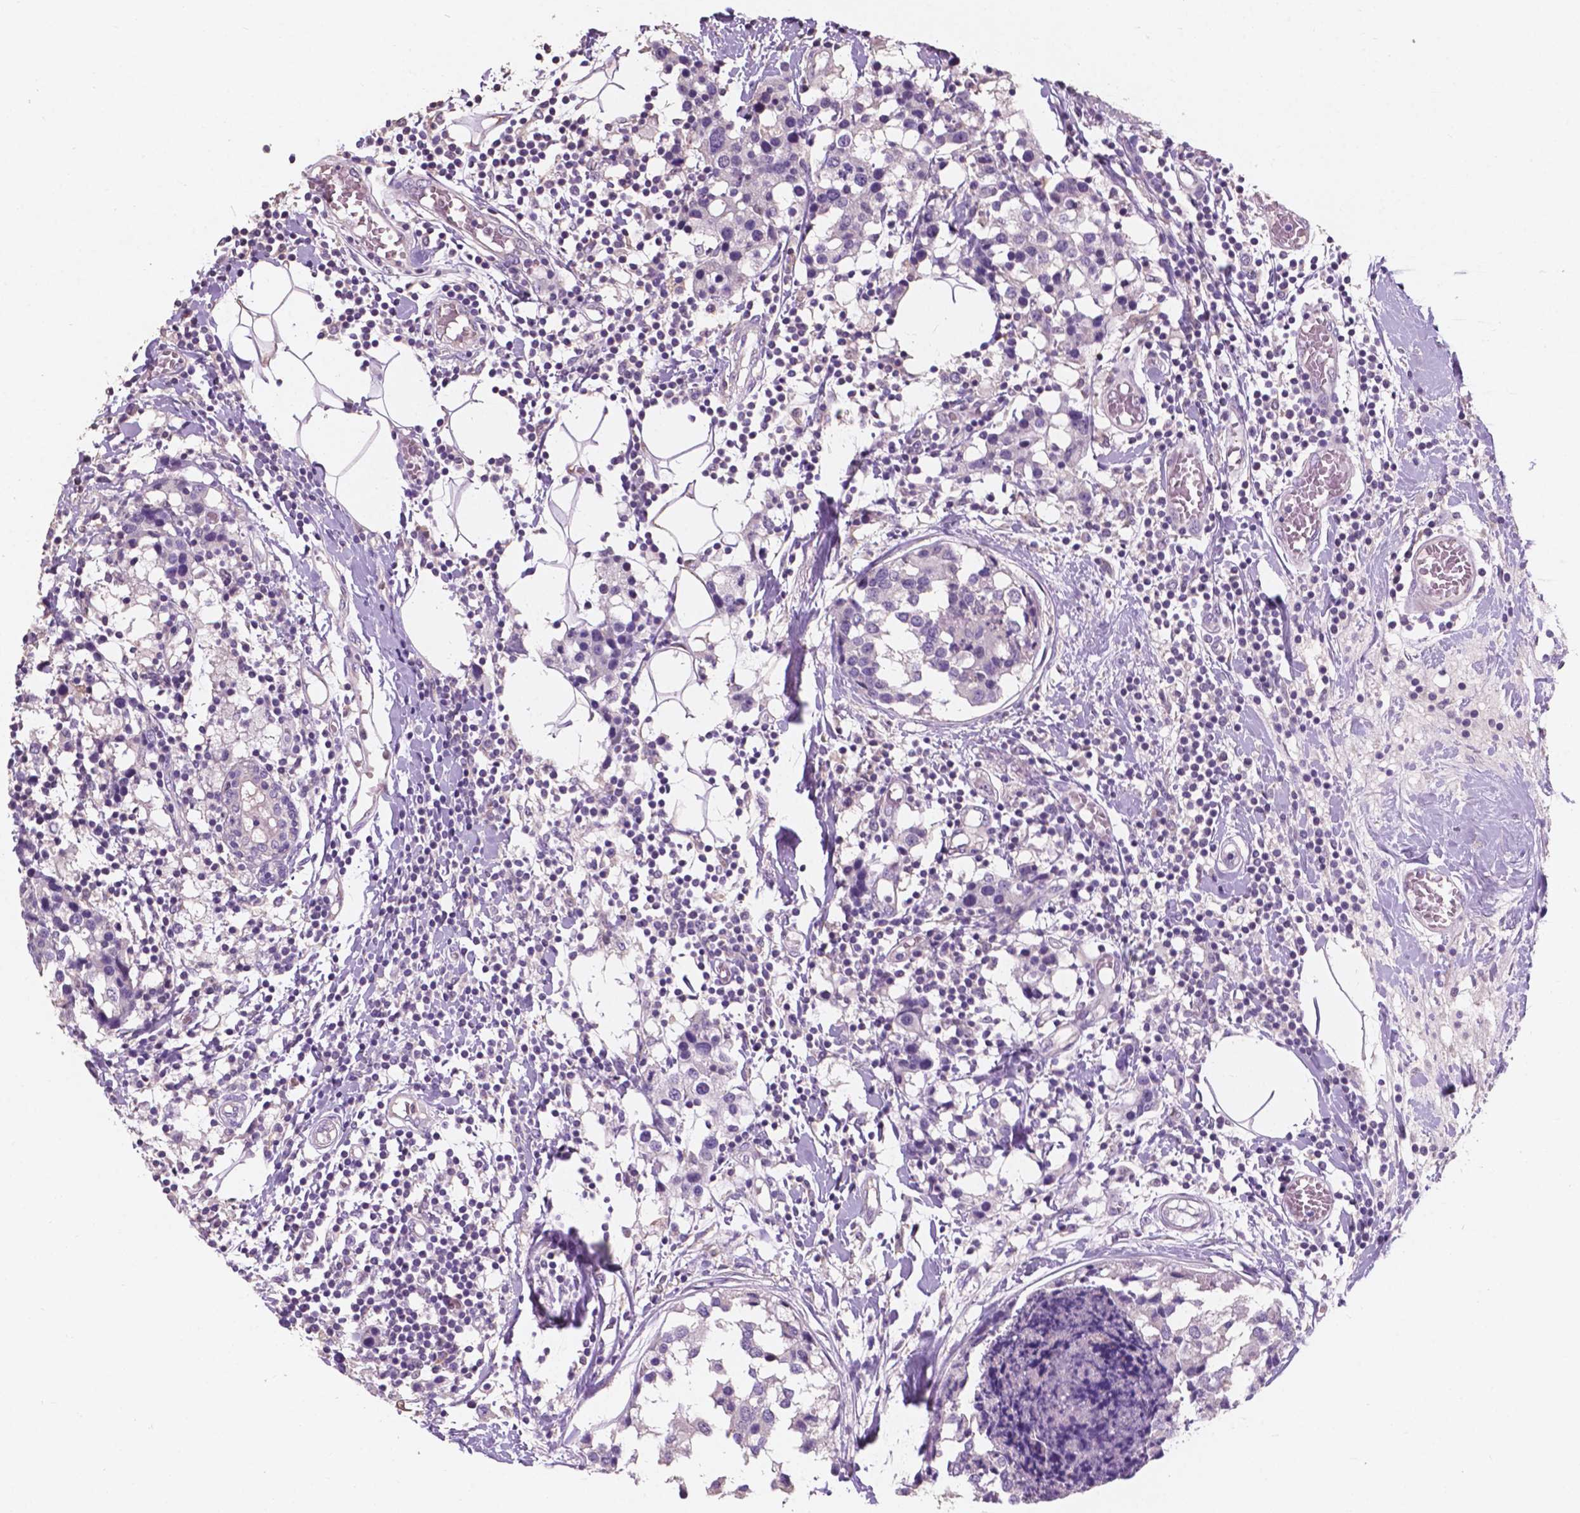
{"staining": {"intensity": "negative", "quantity": "none", "location": "none"}, "tissue": "breast cancer", "cell_type": "Tumor cells", "image_type": "cancer", "snomed": [{"axis": "morphology", "description": "Lobular carcinoma"}, {"axis": "topography", "description": "Breast"}], "caption": "High power microscopy image of an immunohistochemistry photomicrograph of breast cancer (lobular carcinoma), revealing no significant expression in tumor cells.", "gene": "IREB2", "patient": {"sex": "female", "age": 59}}